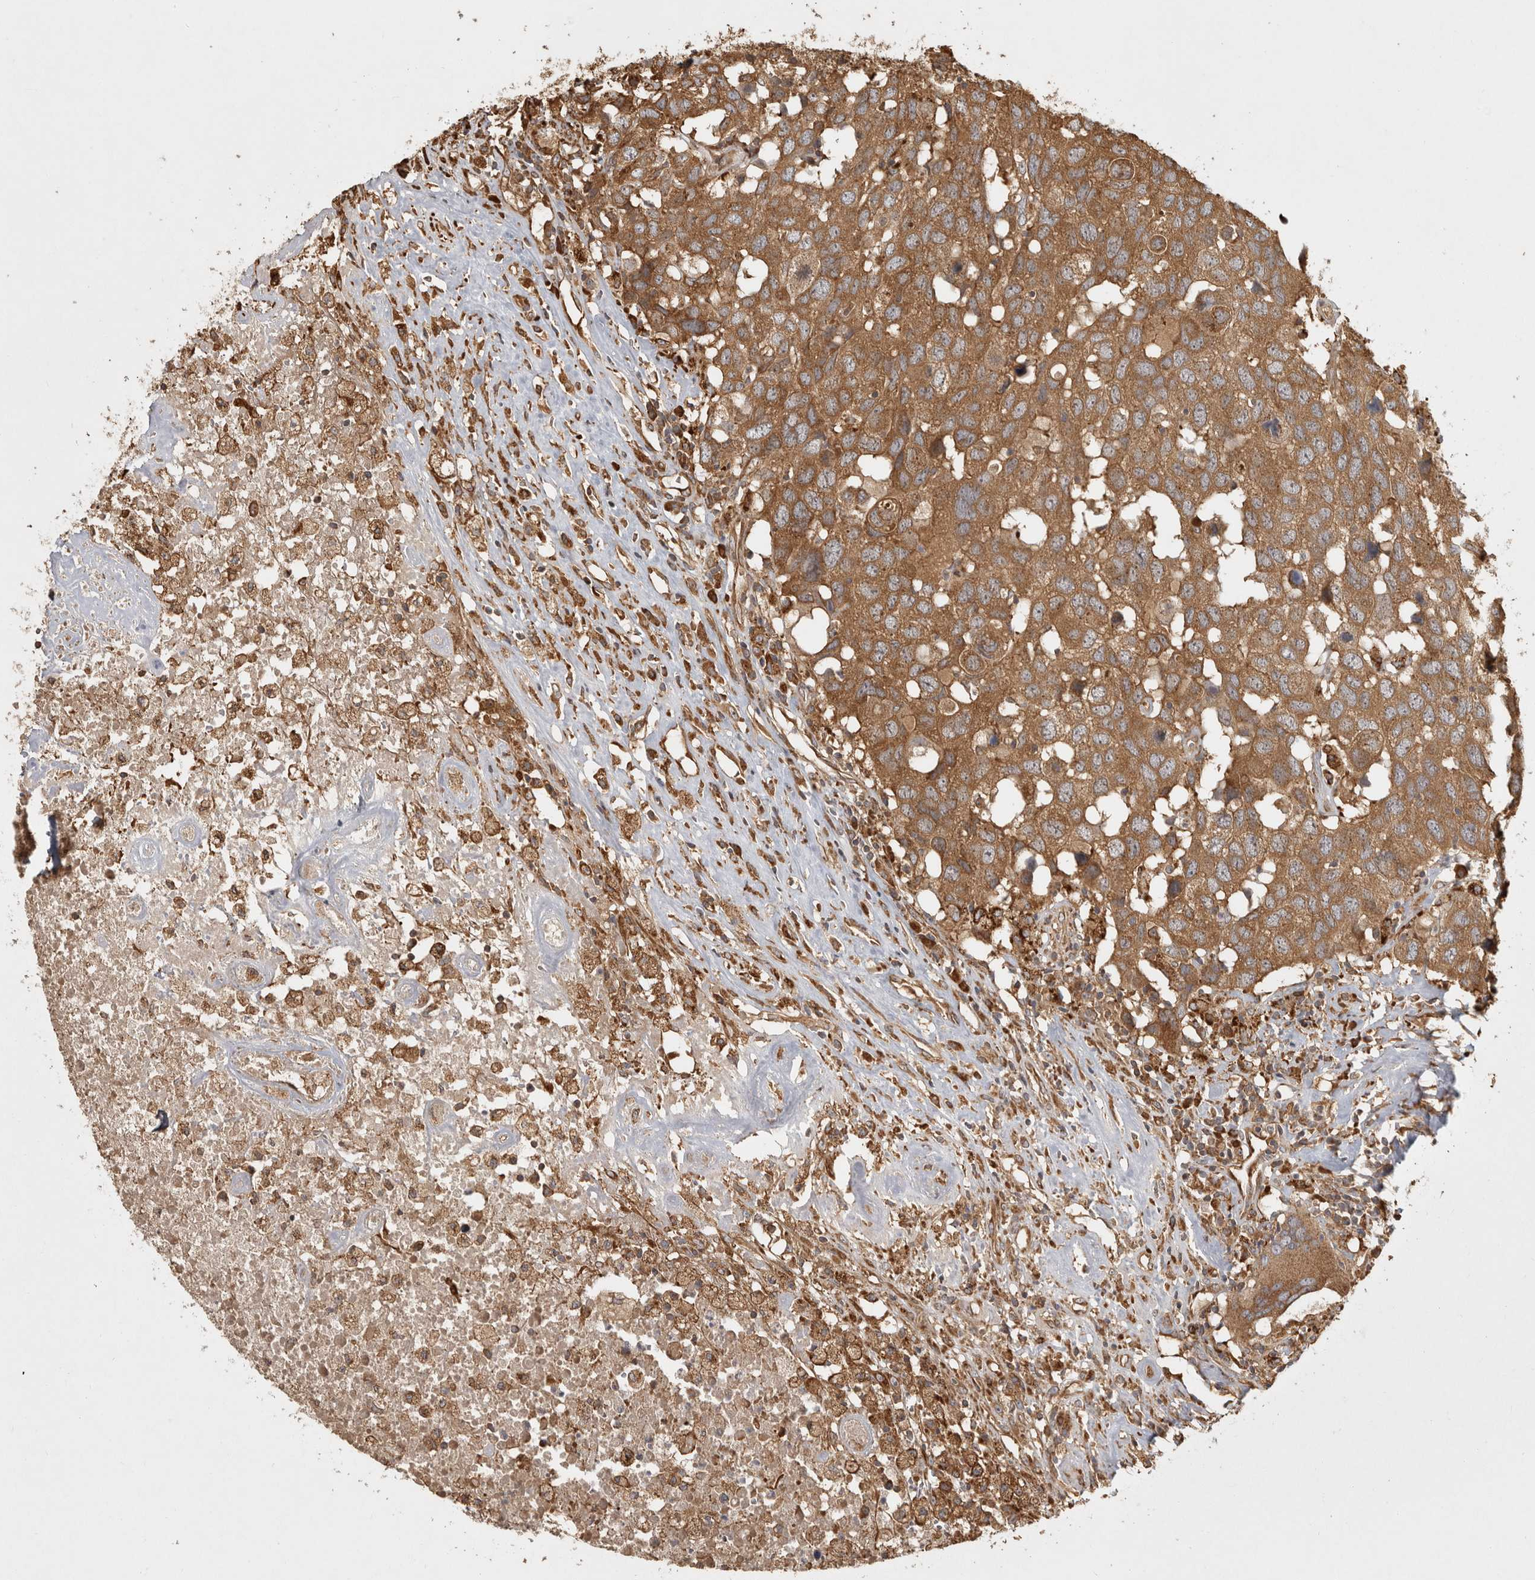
{"staining": {"intensity": "moderate", "quantity": ">75%", "location": "cytoplasmic/membranous"}, "tissue": "head and neck cancer", "cell_type": "Tumor cells", "image_type": "cancer", "snomed": [{"axis": "morphology", "description": "Squamous cell carcinoma, NOS"}, {"axis": "topography", "description": "Head-Neck"}], "caption": "Head and neck cancer (squamous cell carcinoma) was stained to show a protein in brown. There is medium levels of moderate cytoplasmic/membranous expression in about >75% of tumor cells.", "gene": "CAMSAP2", "patient": {"sex": "male", "age": 66}}